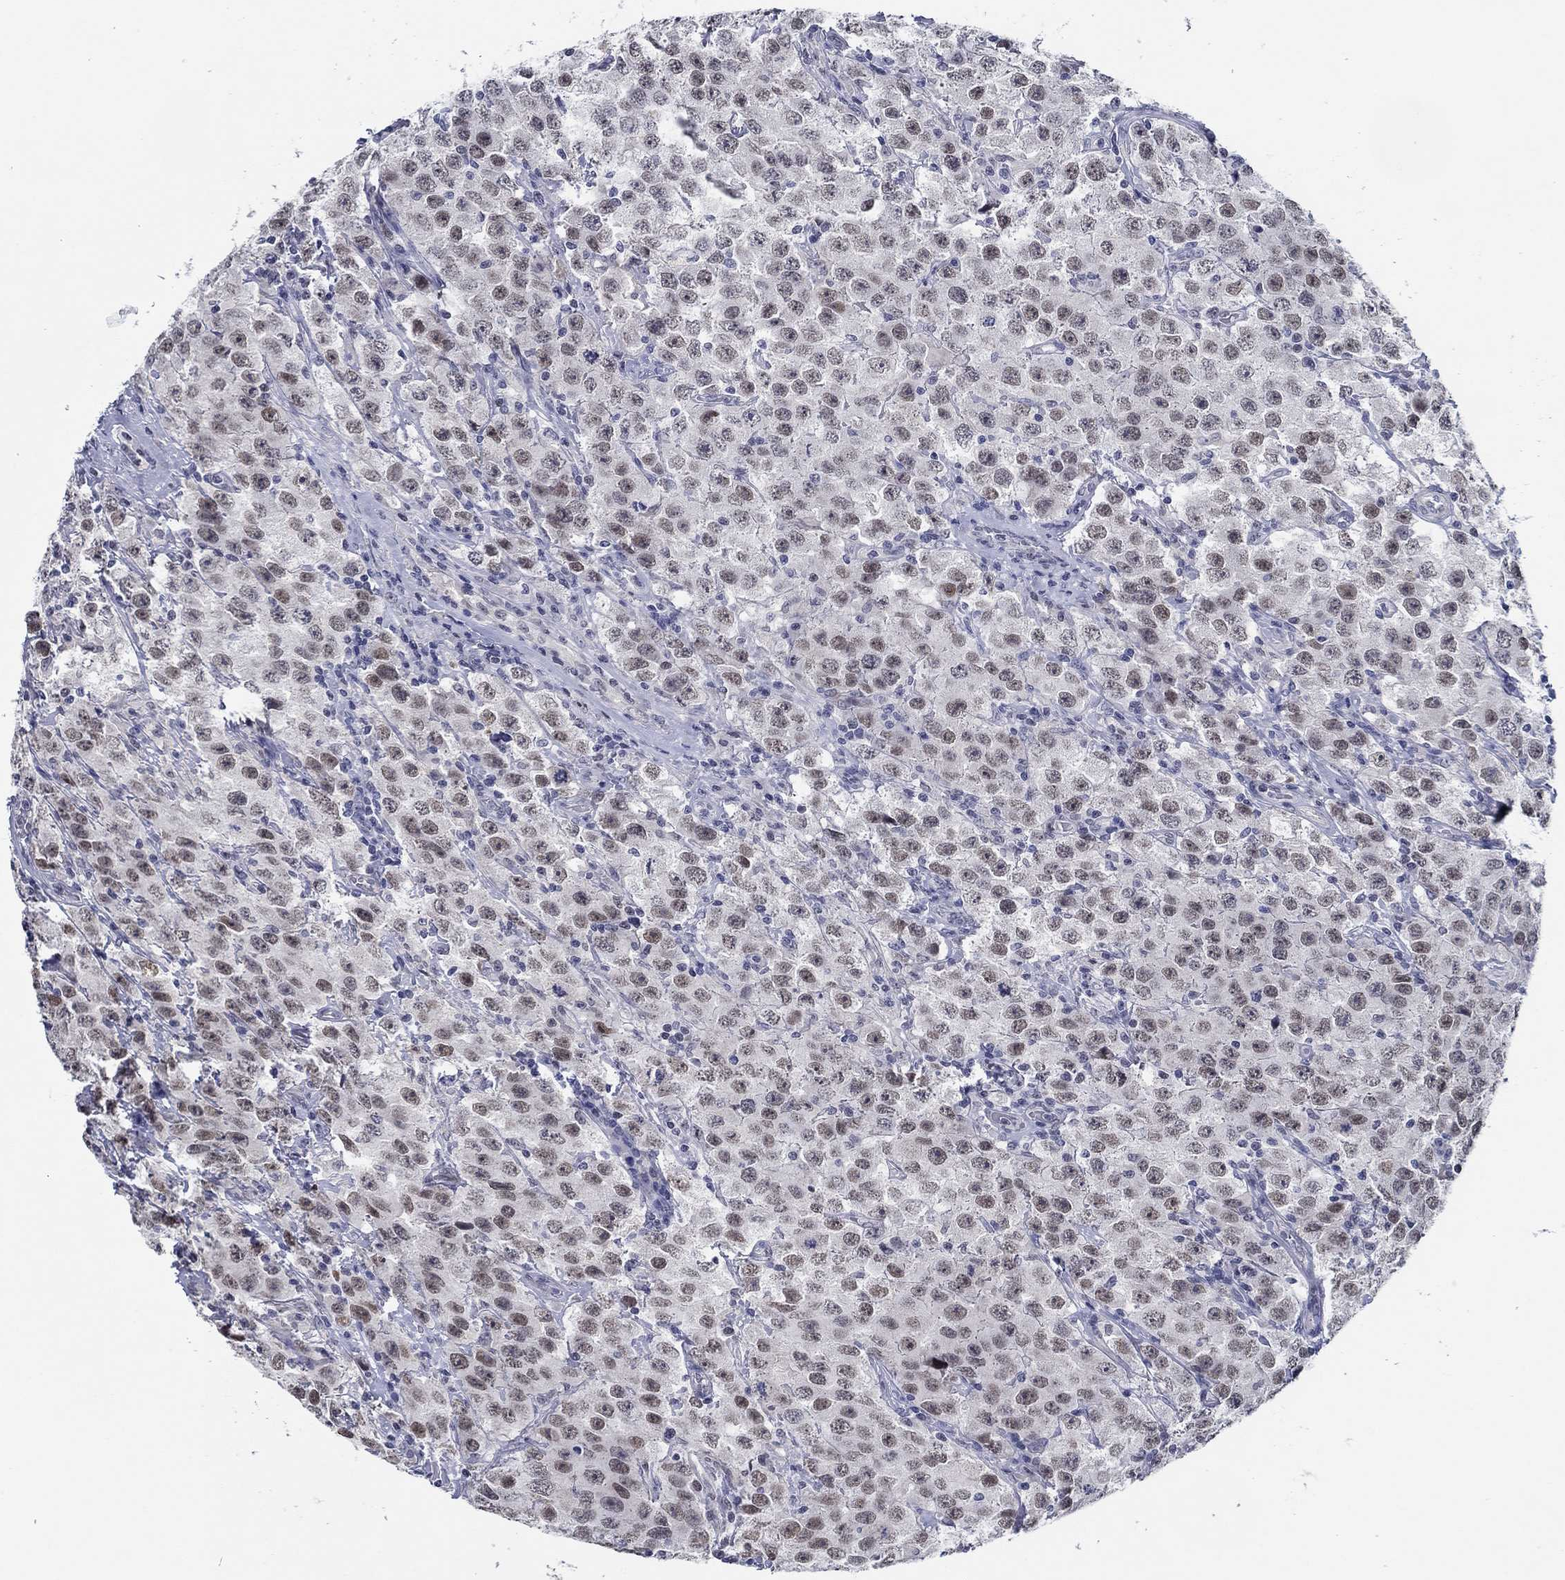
{"staining": {"intensity": "weak", "quantity": "25%-75%", "location": "nuclear"}, "tissue": "testis cancer", "cell_type": "Tumor cells", "image_type": "cancer", "snomed": [{"axis": "morphology", "description": "Seminoma, NOS"}, {"axis": "topography", "description": "Testis"}], "caption": "Immunohistochemistry of human testis cancer (seminoma) reveals low levels of weak nuclear expression in about 25%-75% of tumor cells.", "gene": "SLC34A1", "patient": {"sex": "male", "age": 52}}